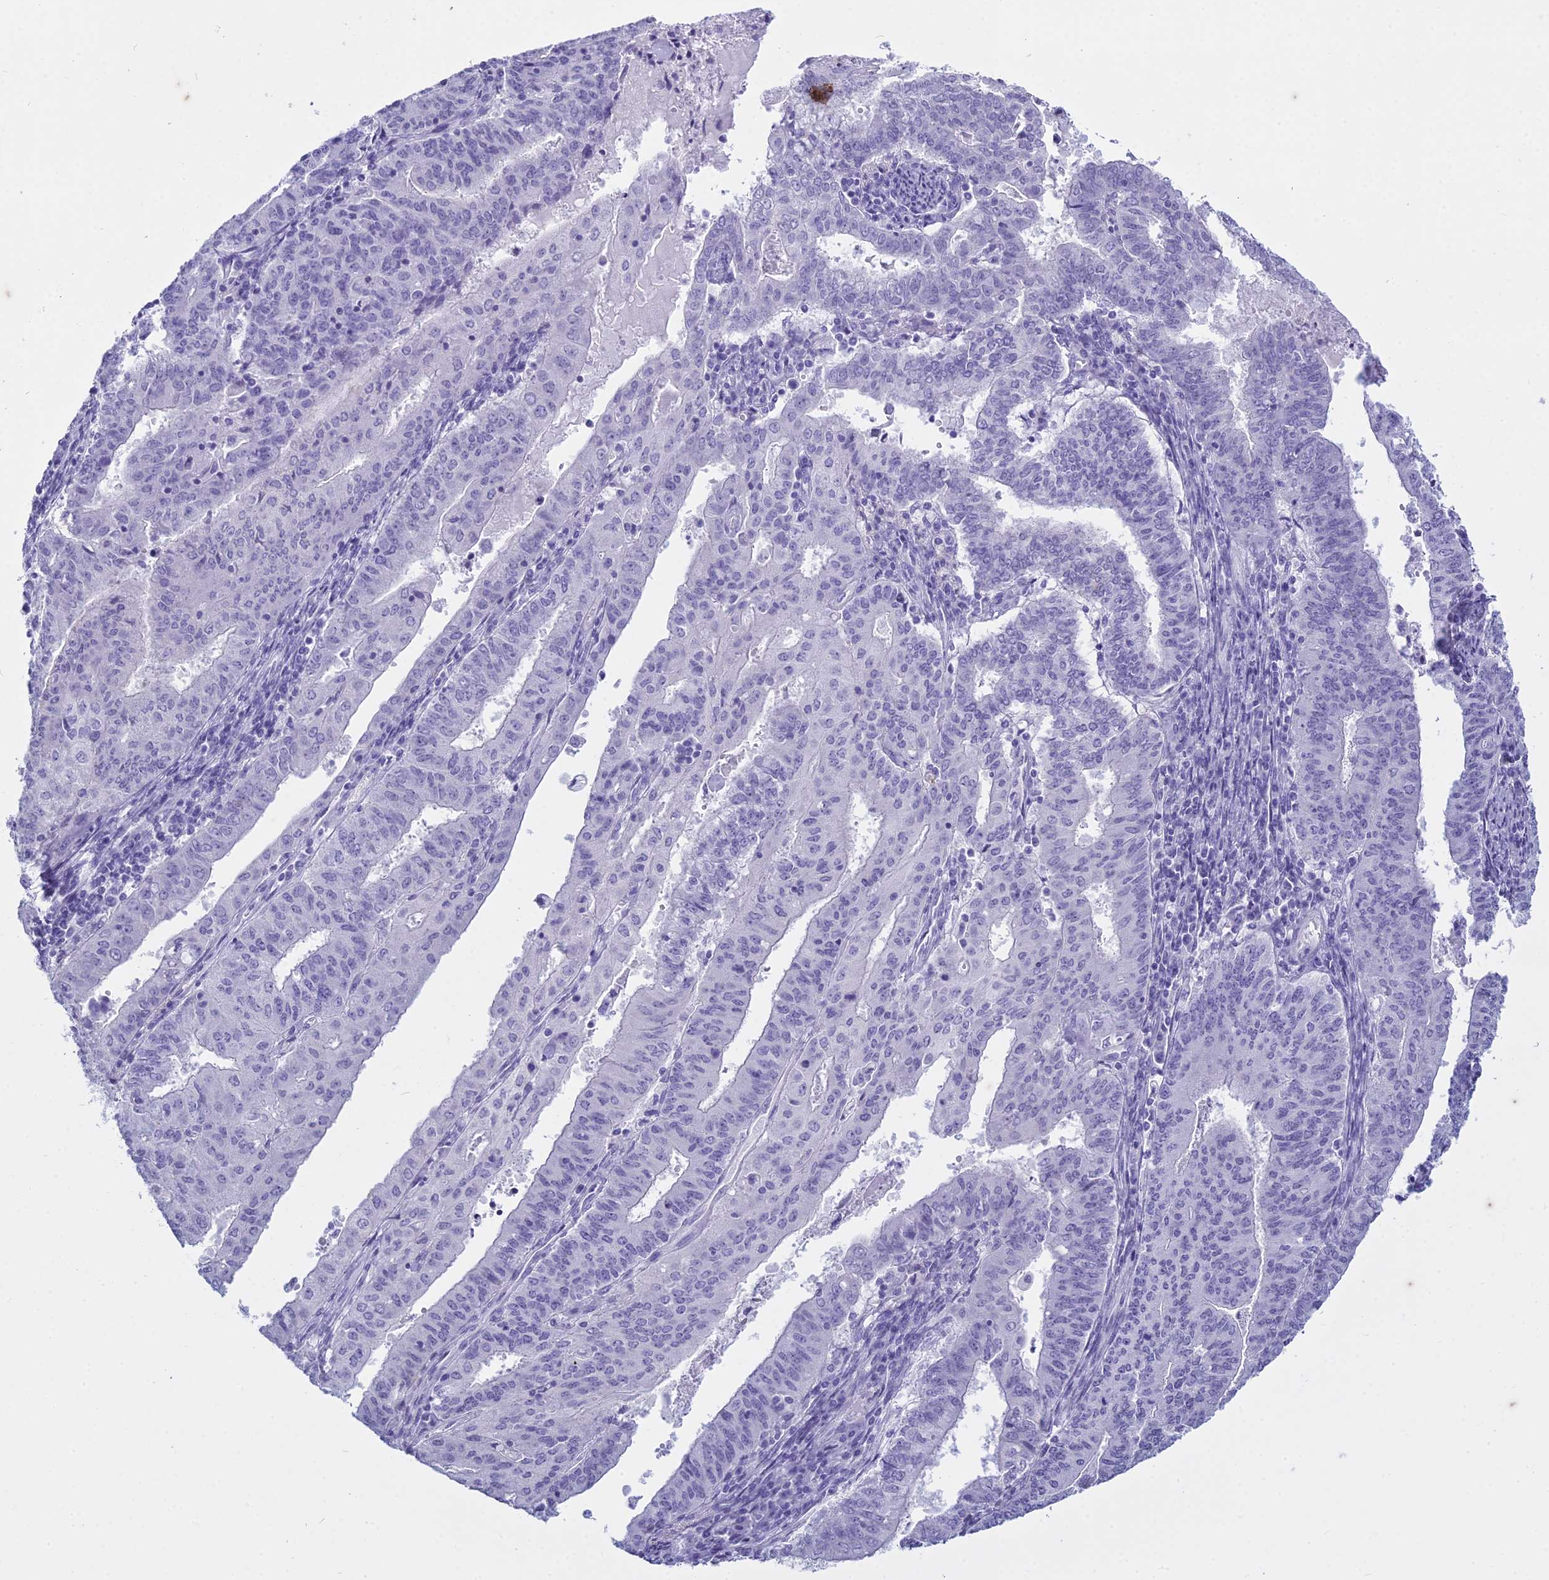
{"staining": {"intensity": "negative", "quantity": "none", "location": "none"}, "tissue": "endometrial cancer", "cell_type": "Tumor cells", "image_type": "cancer", "snomed": [{"axis": "morphology", "description": "Adenocarcinoma, NOS"}, {"axis": "topography", "description": "Endometrium"}], "caption": "There is no significant staining in tumor cells of endometrial cancer.", "gene": "HMGB4", "patient": {"sex": "female", "age": 59}}